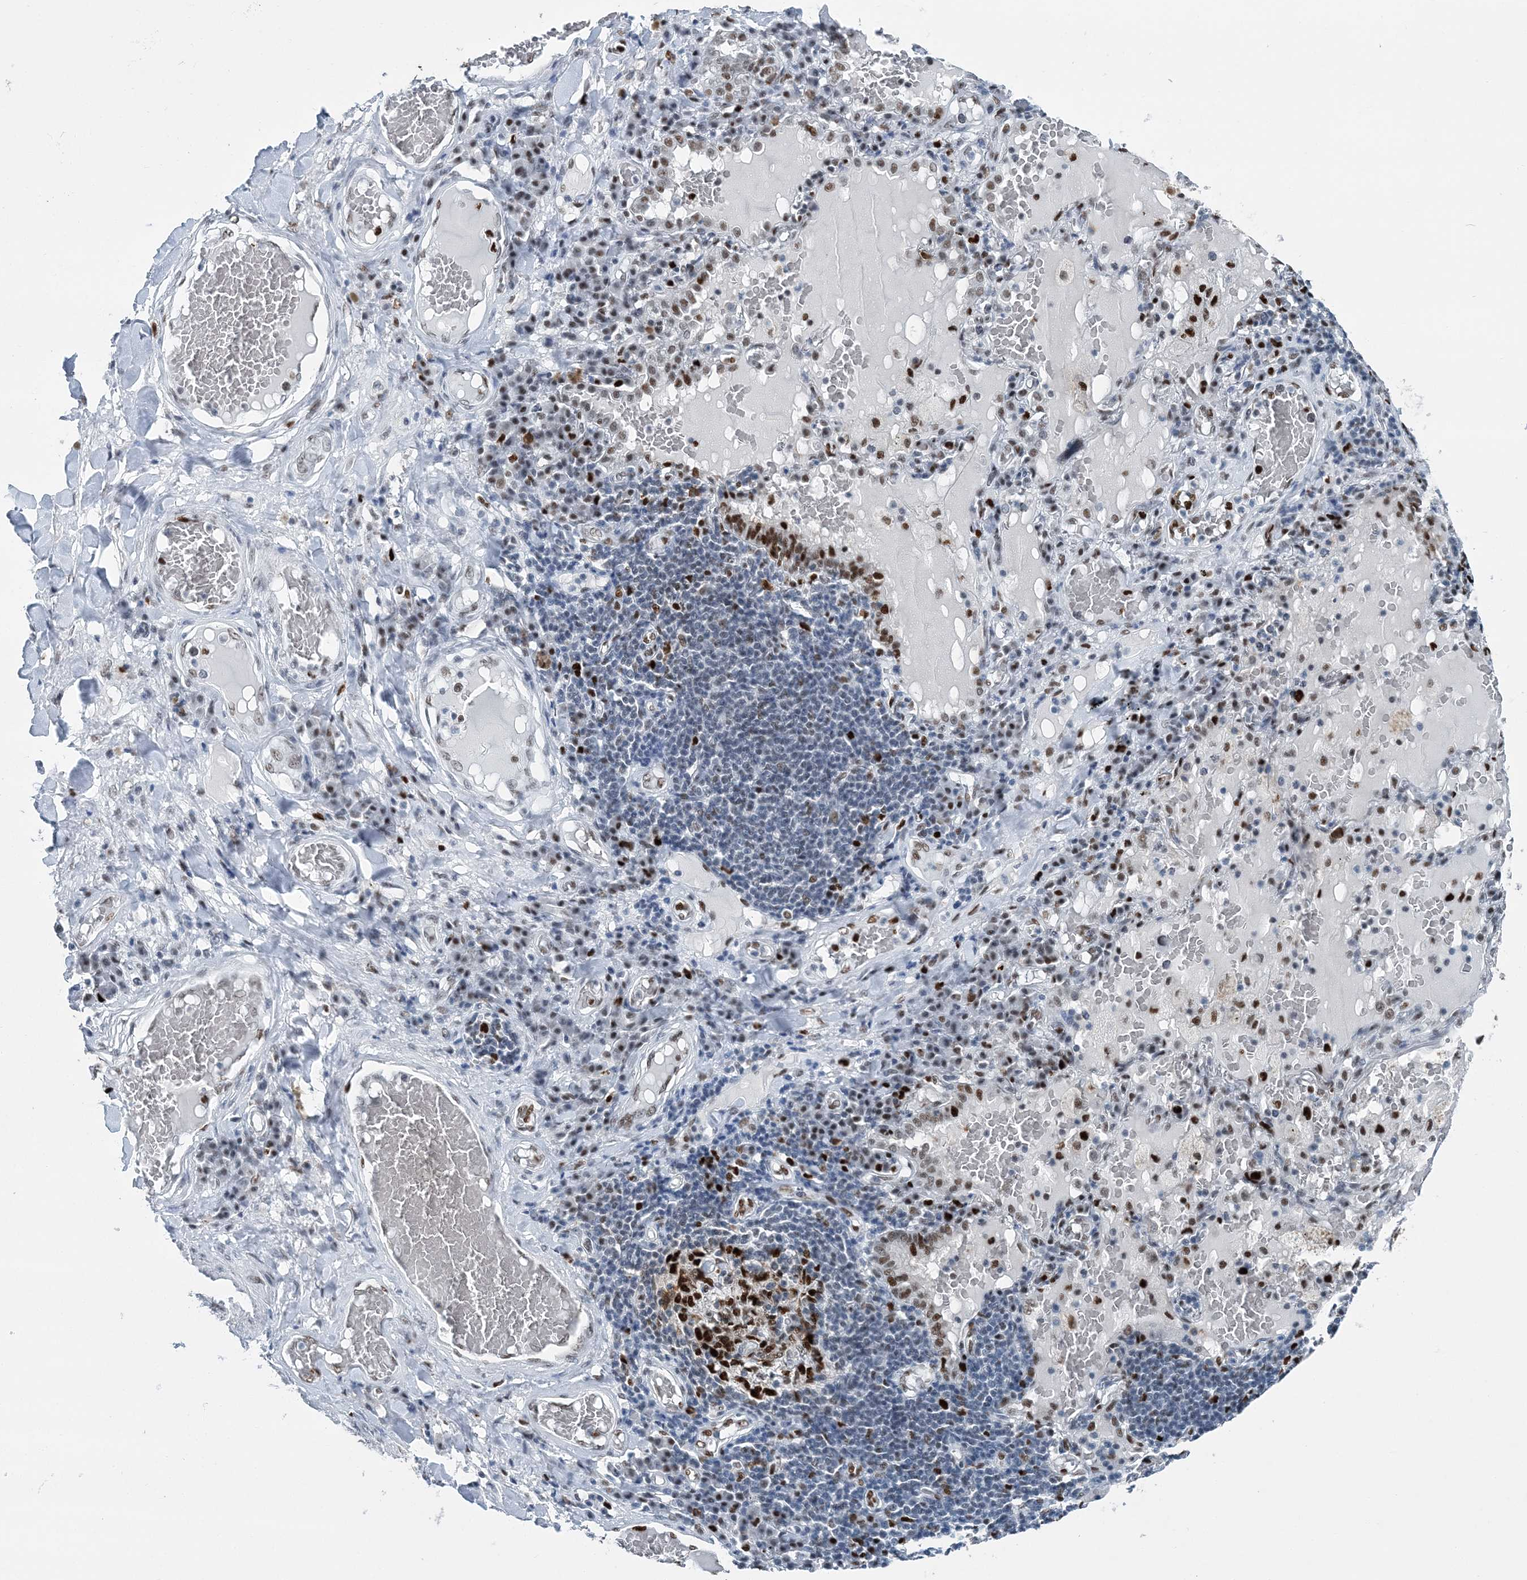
{"staining": {"intensity": "strong", "quantity": ">75%", "location": "nuclear"}, "tissue": "lung cancer", "cell_type": "Tumor cells", "image_type": "cancer", "snomed": [{"axis": "morphology", "description": "Squamous cell carcinoma, NOS"}, {"axis": "topography", "description": "Lung"}], "caption": "DAB immunohistochemical staining of human lung cancer (squamous cell carcinoma) reveals strong nuclear protein positivity in approximately >75% of tumor cells.", "gene": "HAT1", "patient": {"sex": "male", "age": 65}}